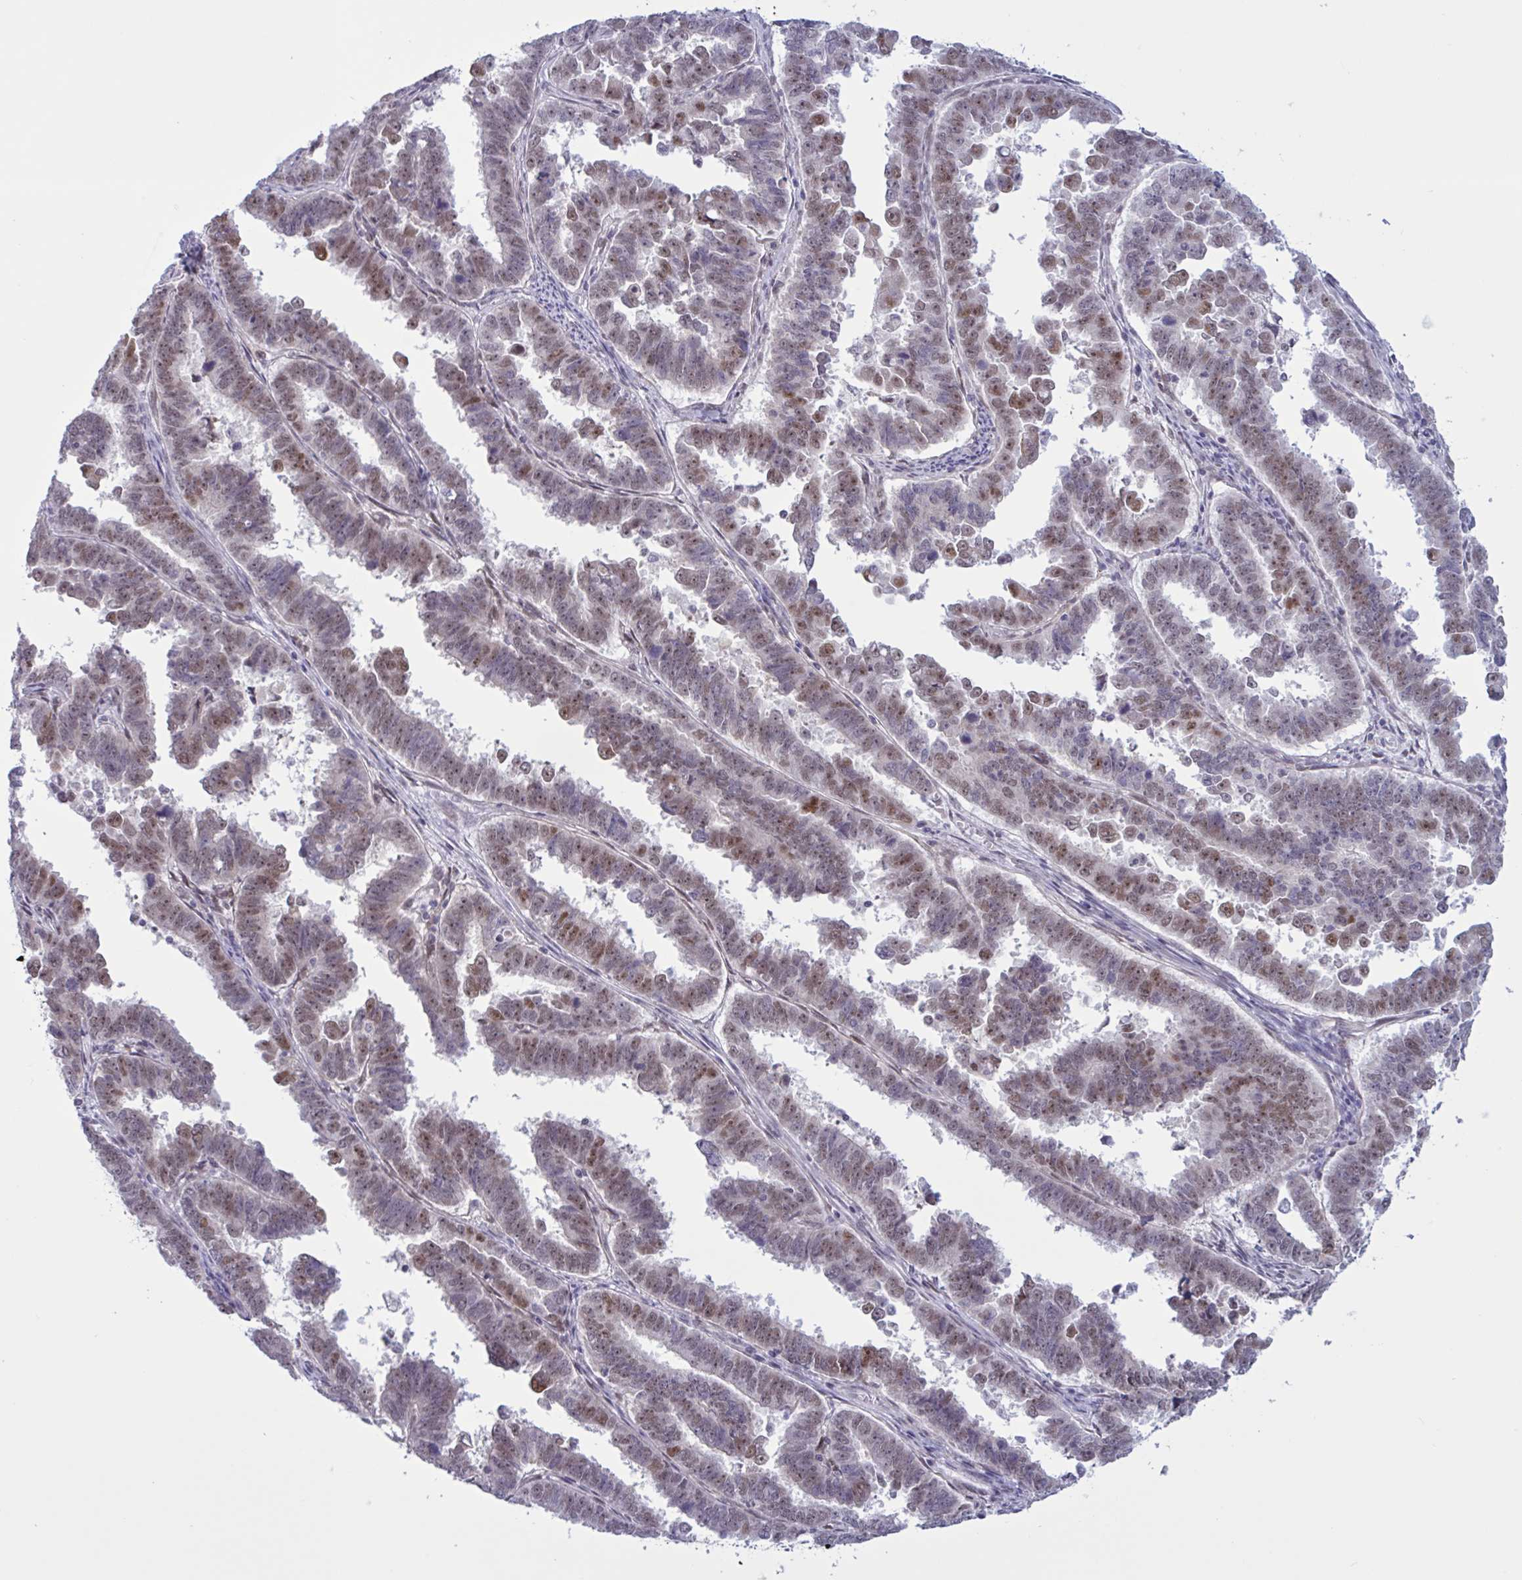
{"staining": {"intensity": "moderate", "quantity": "25%-75%", "location": "nuclear"}, "tissue": "endometrial cancer", "cell_type": "Tumor cells", "image_type": "cancer", "snomed": [{"axis": "morphology", "description": "Adenocarcinoma, NOS"}, {"axis": "topography", "description": "Endometrium"}], "caption": "Endometrial cancer (adenocarcinoma) stained for a protein shows moderate nuclear positivity in tumor cells.", "gene": "PRMT6", "patient": {"sex": "female", "age": 75}}